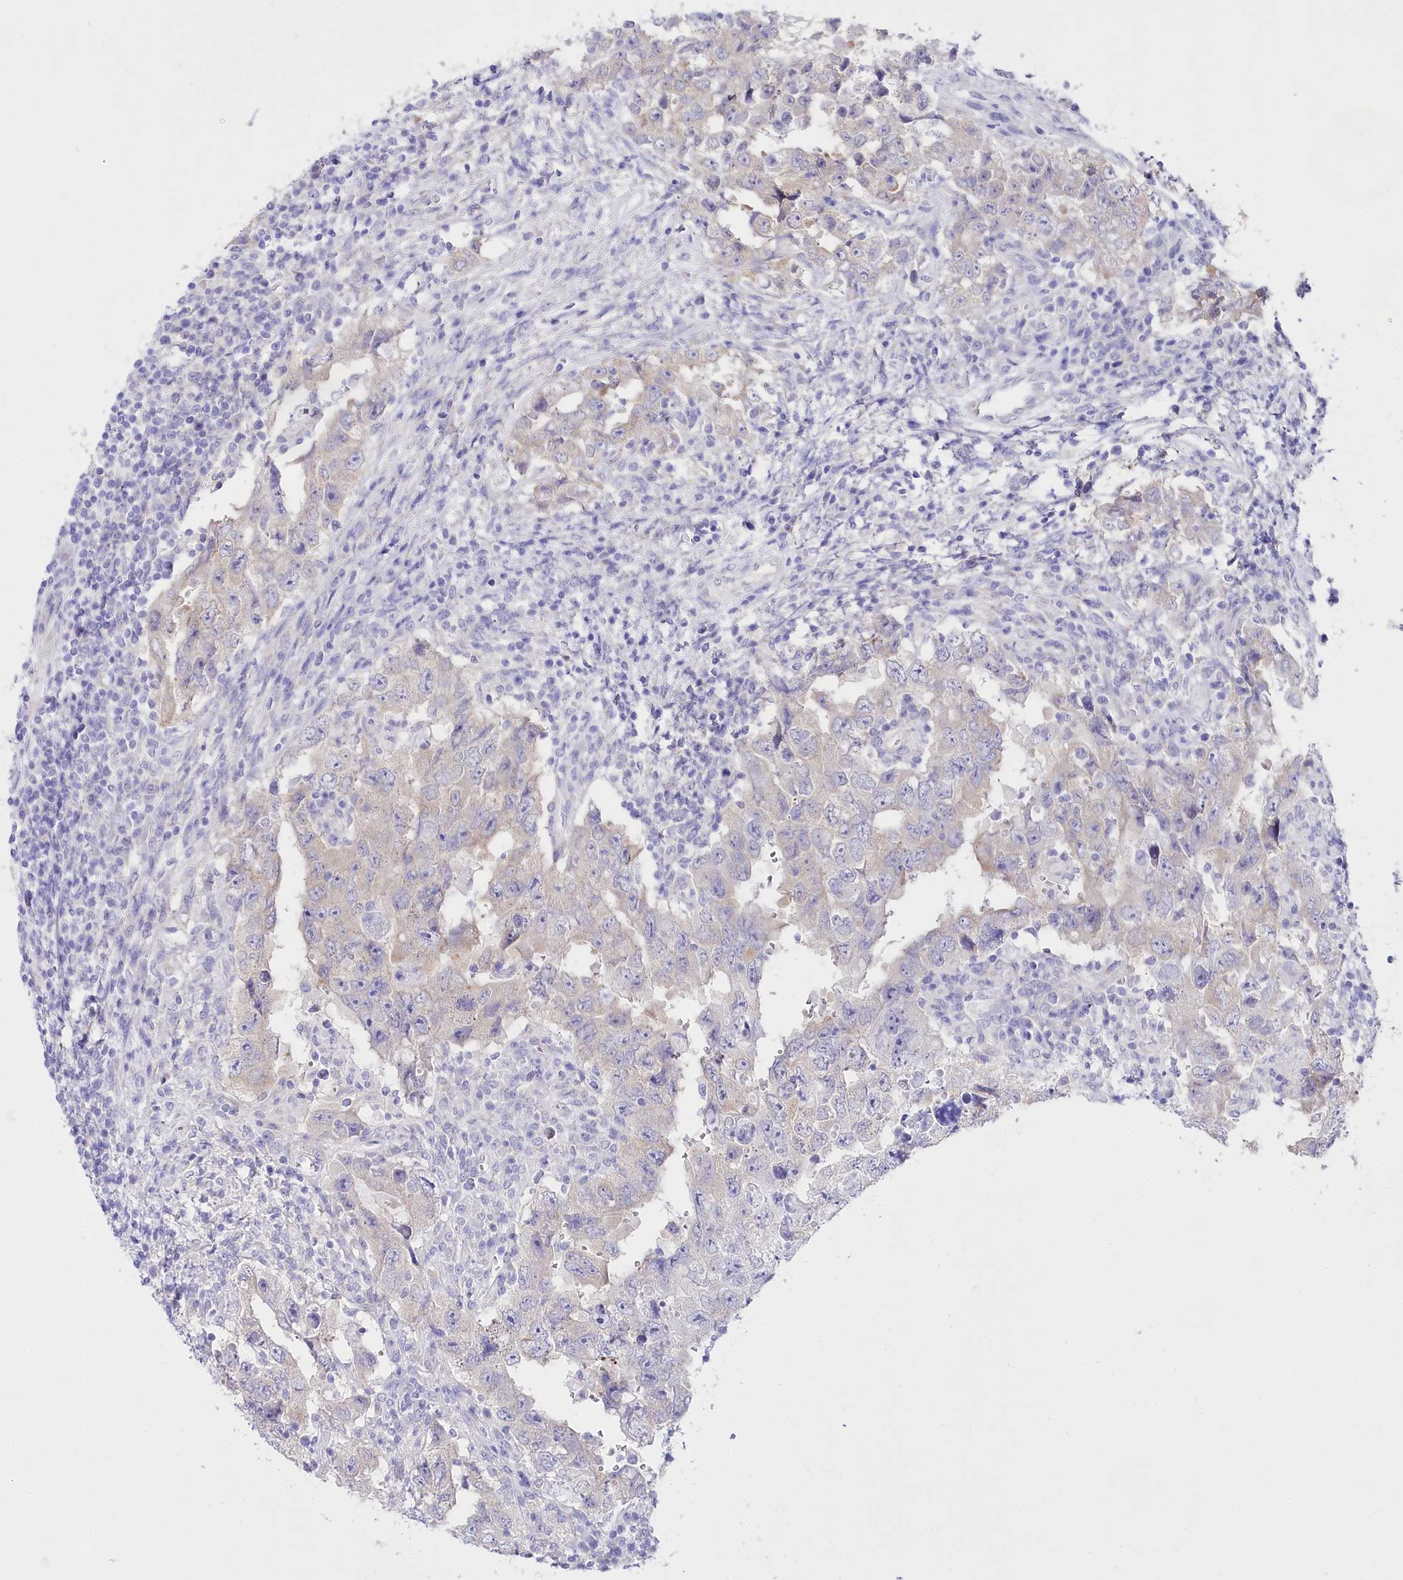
{"staining": {"intensity": "weak", "quantity": "<25%", "location": "cytoplasmic/membranous"}, "tissue": "testis cancer", "cell_type": "Tumor cells", "image_type": "cancer", "snomed": [{"axis": "morphology", "description": "Carcinoma, Embryonal, NOS"}, {"axis": "topography", "description": "Testis"}], "caption": "IHC of testis cancer (embryonal carcinoma) shows no expression in tumor cells.", "gene": "CSN3", "patient": {"sex": "male", "age": 26}}